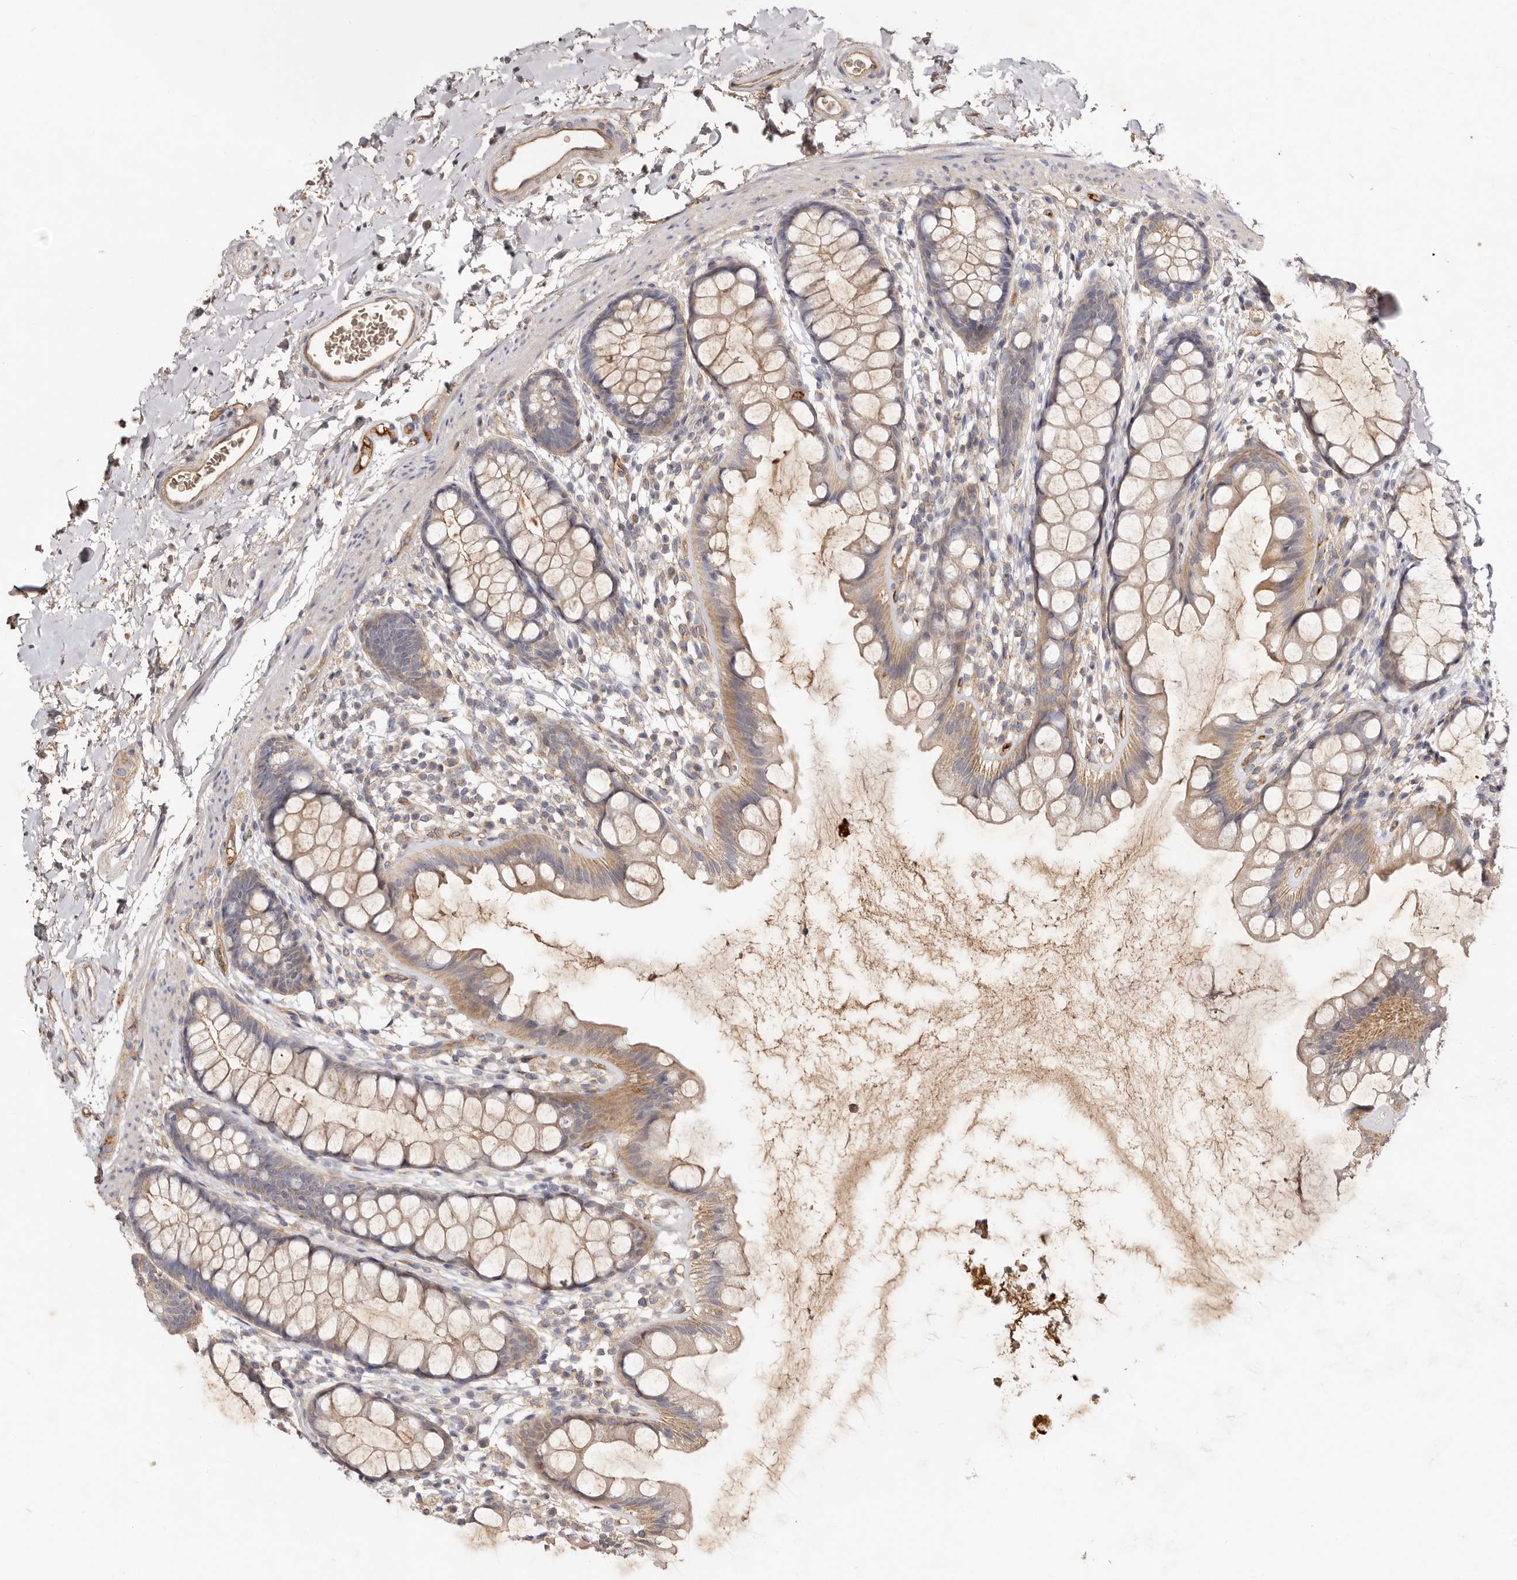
{"staining": {"intensity": "weak", "quantity": ">75%", "location": "cytoplasmic/membranous"}, "tissue": "rectum", "cell_type": "Glandular cells", "image_type": "normal", "snomed": [{"axis": "morphology", "description": "Normal tissue, NOS"}, {"axis": "topography", "description": "Rectum"}], "caption": "Protein analysis of unremarkable rectum shows weak cytoplasmic/membranous positivity in about >75% of glandular cells. Nuclei are stained in blue.", "gene": "ADAMTS9", "patient": {"sex": "female", "age": 65}}